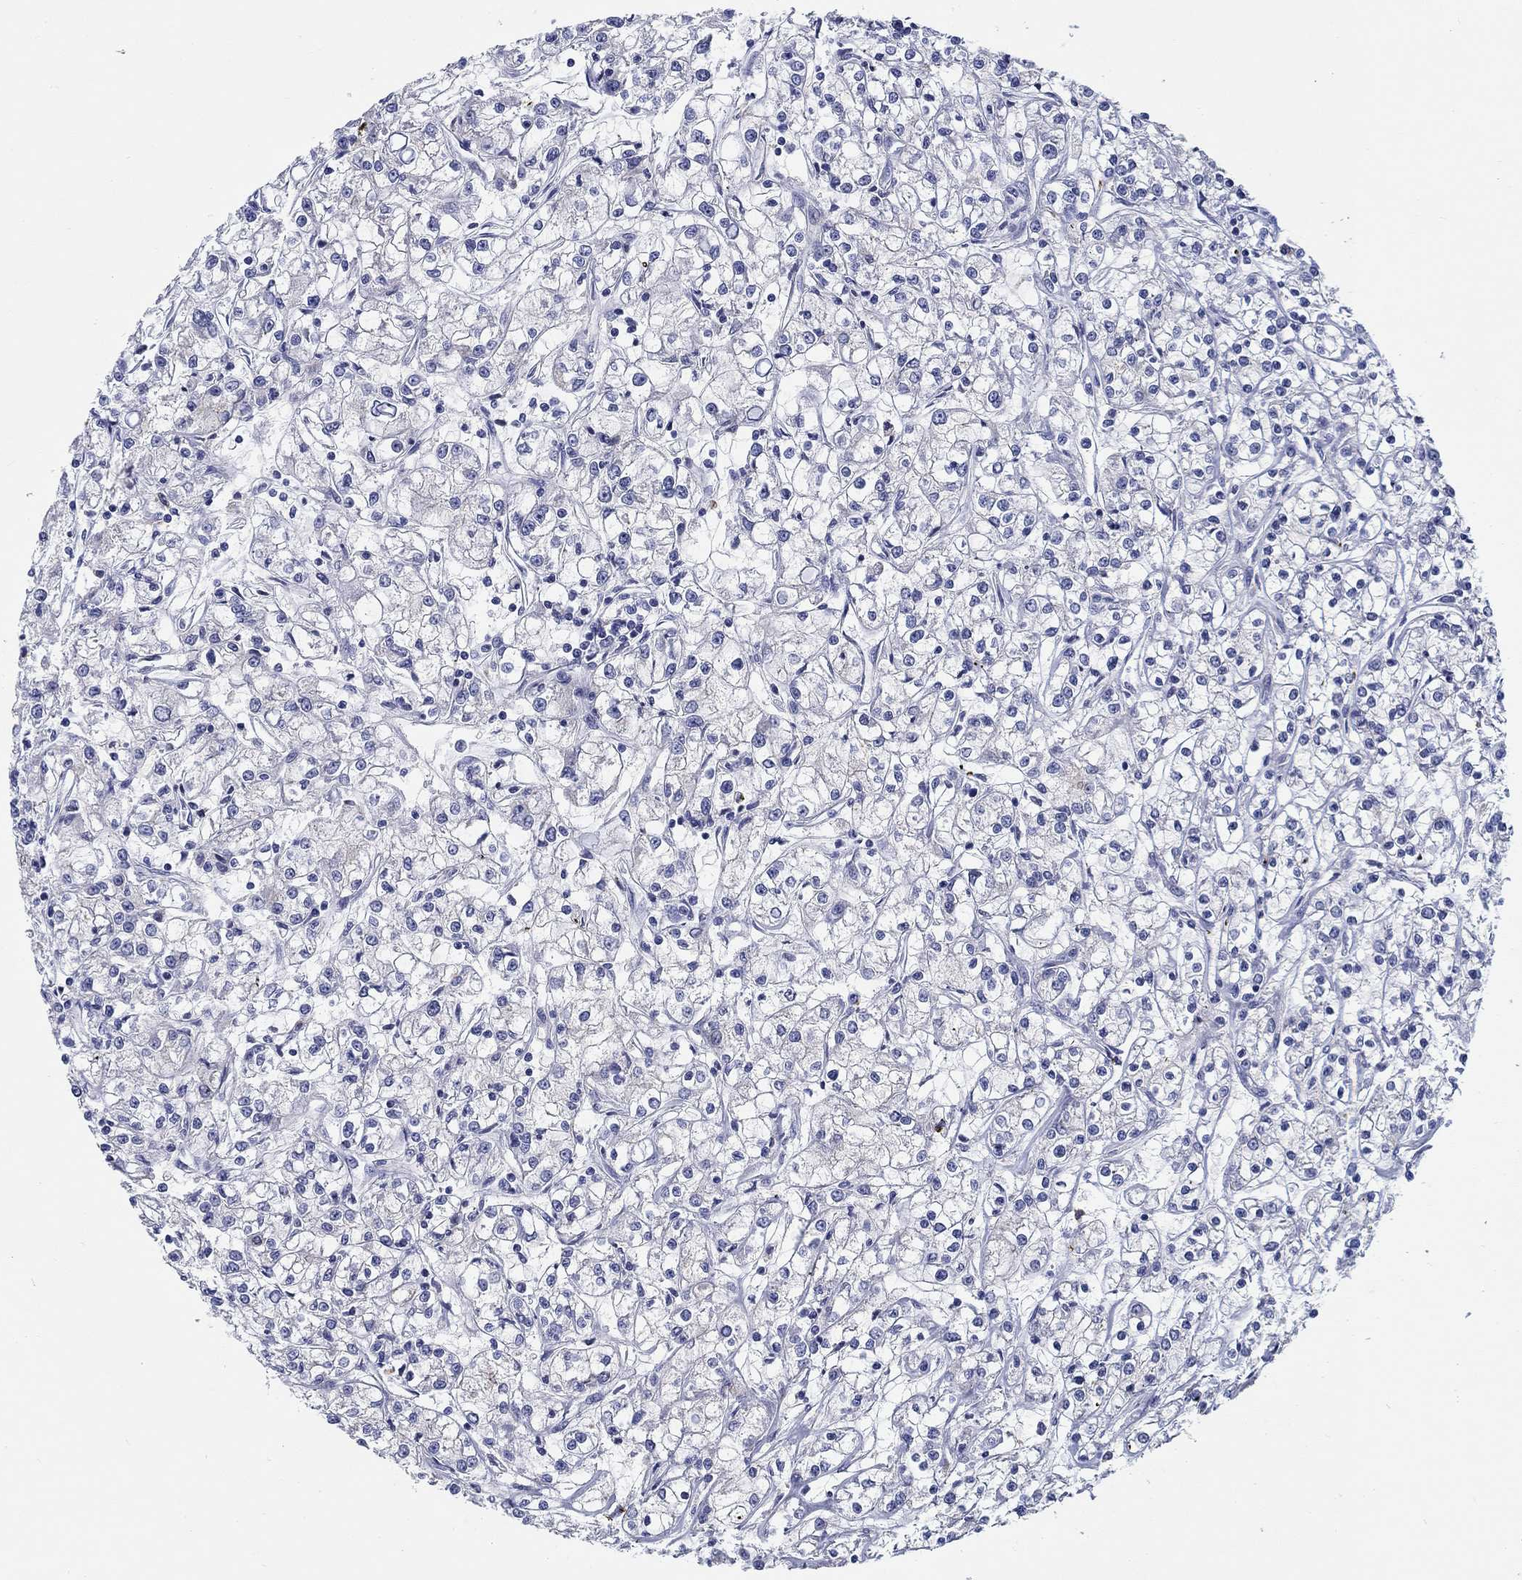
{"staining": {"intensity": "negative", "quantity": "none", "location": "none"}, "tissue": "renal cancer", "cell_type": "Tumor cells", "image_type": "cancer", "snomed": [{"axis": "morphology", "description": "Adenocarcinoma, NOS"}, {"axis": "topography", "description": "Kidney"}], "caption": "A histopathology image of renal adenocarcinoma stained for a protein displays no brown staining in tumor cells.", "gene": "RAP1GAP", "patient": {"sex": "female", "age": 59}}